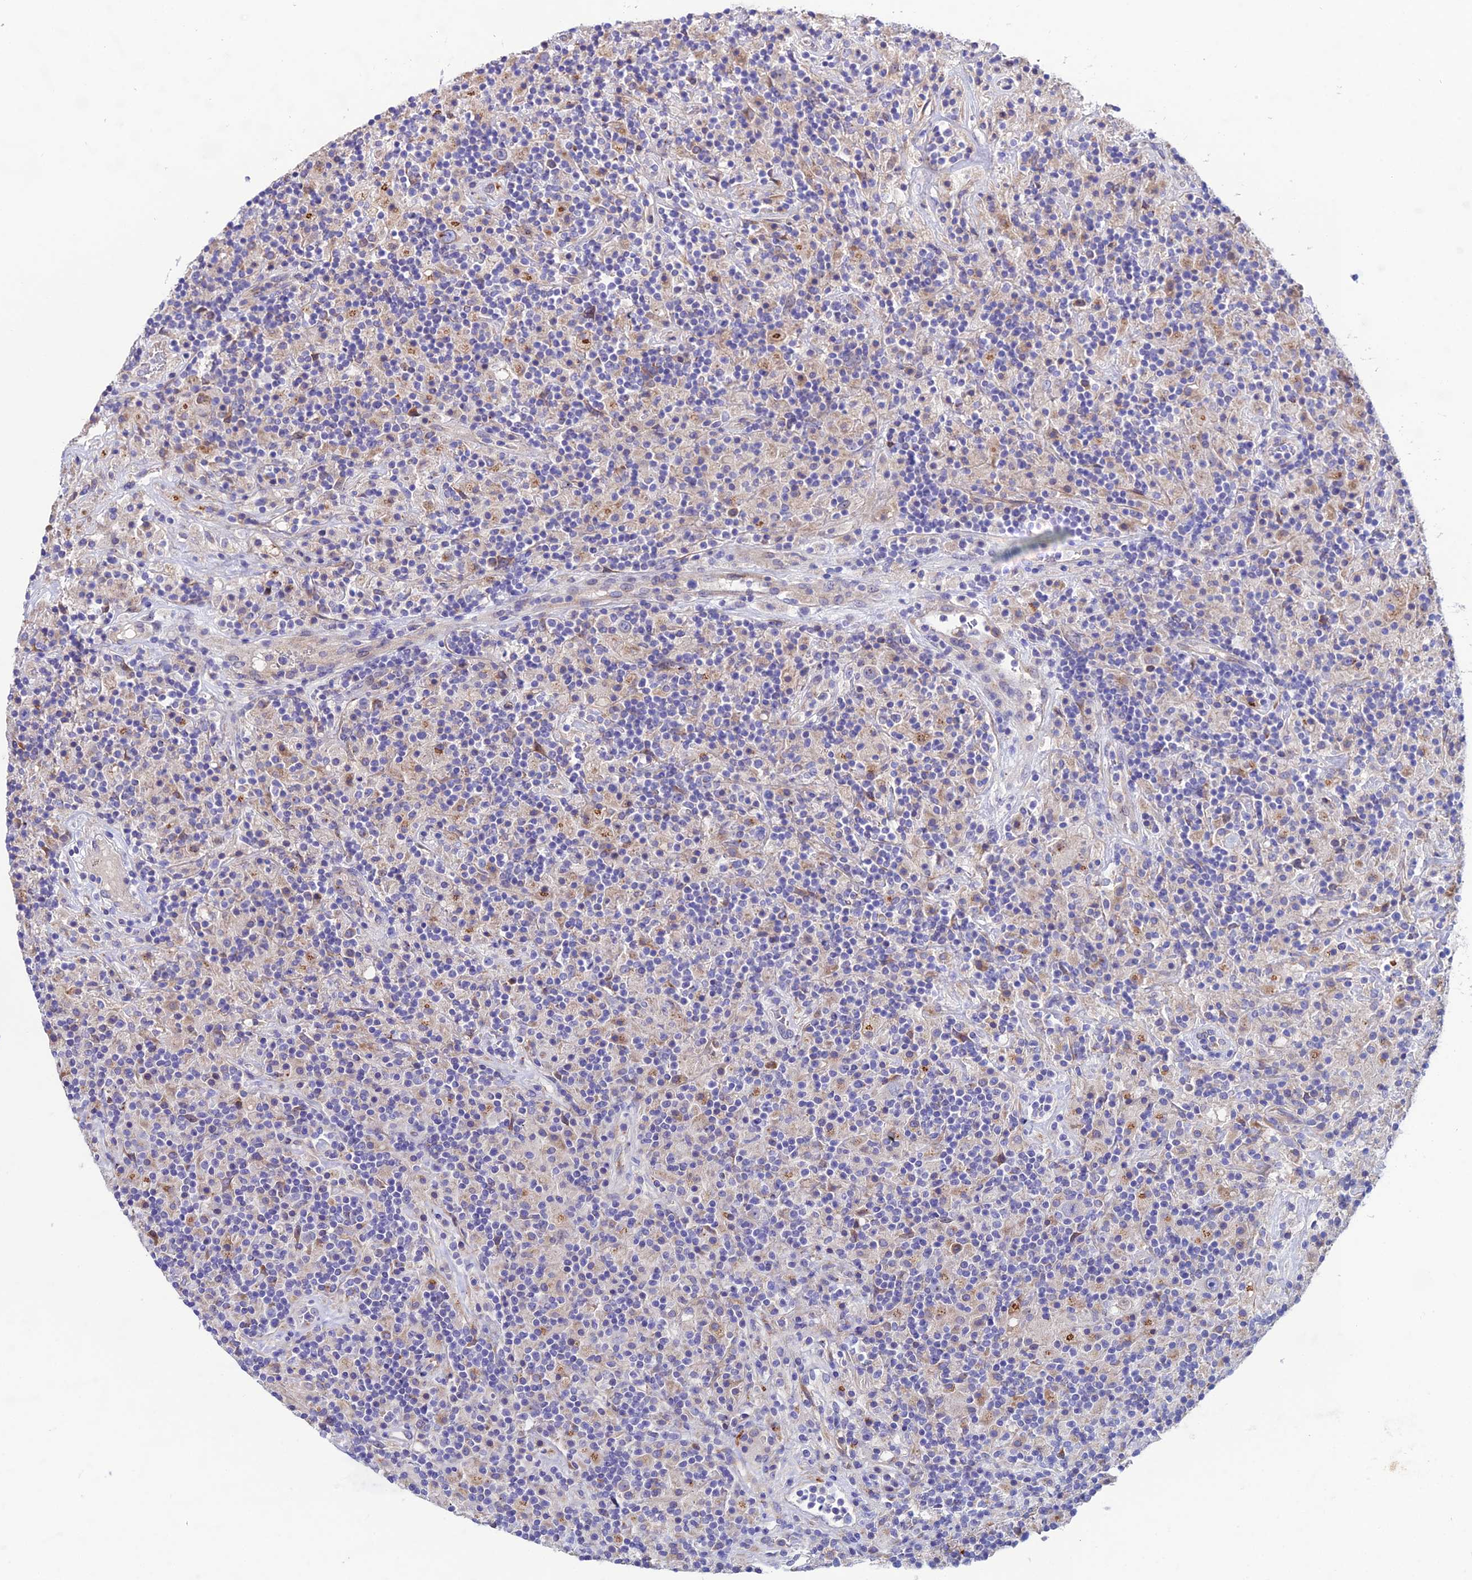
{"staining": {"intensity": "weak", "quantity": "25%-75%", "location": "cytoplasmic/membranous"}, "tissue": "lymphoma", "cell_type": "Tumor cells", "image_type": "cancer", "snomed": [{"axis": "morphology", "description": "Hodgkin's disease, NOS"}, {"axis": "topography", "description": "Lymph node"}], "caption": "A photomicrograph of Hodgkin's disease stained for a protein shows weak cytoplasmic/membranous brown staining in tumor cells.", "gene": "OR51Q1", "patient": {"sex": "male", "age": 70}}